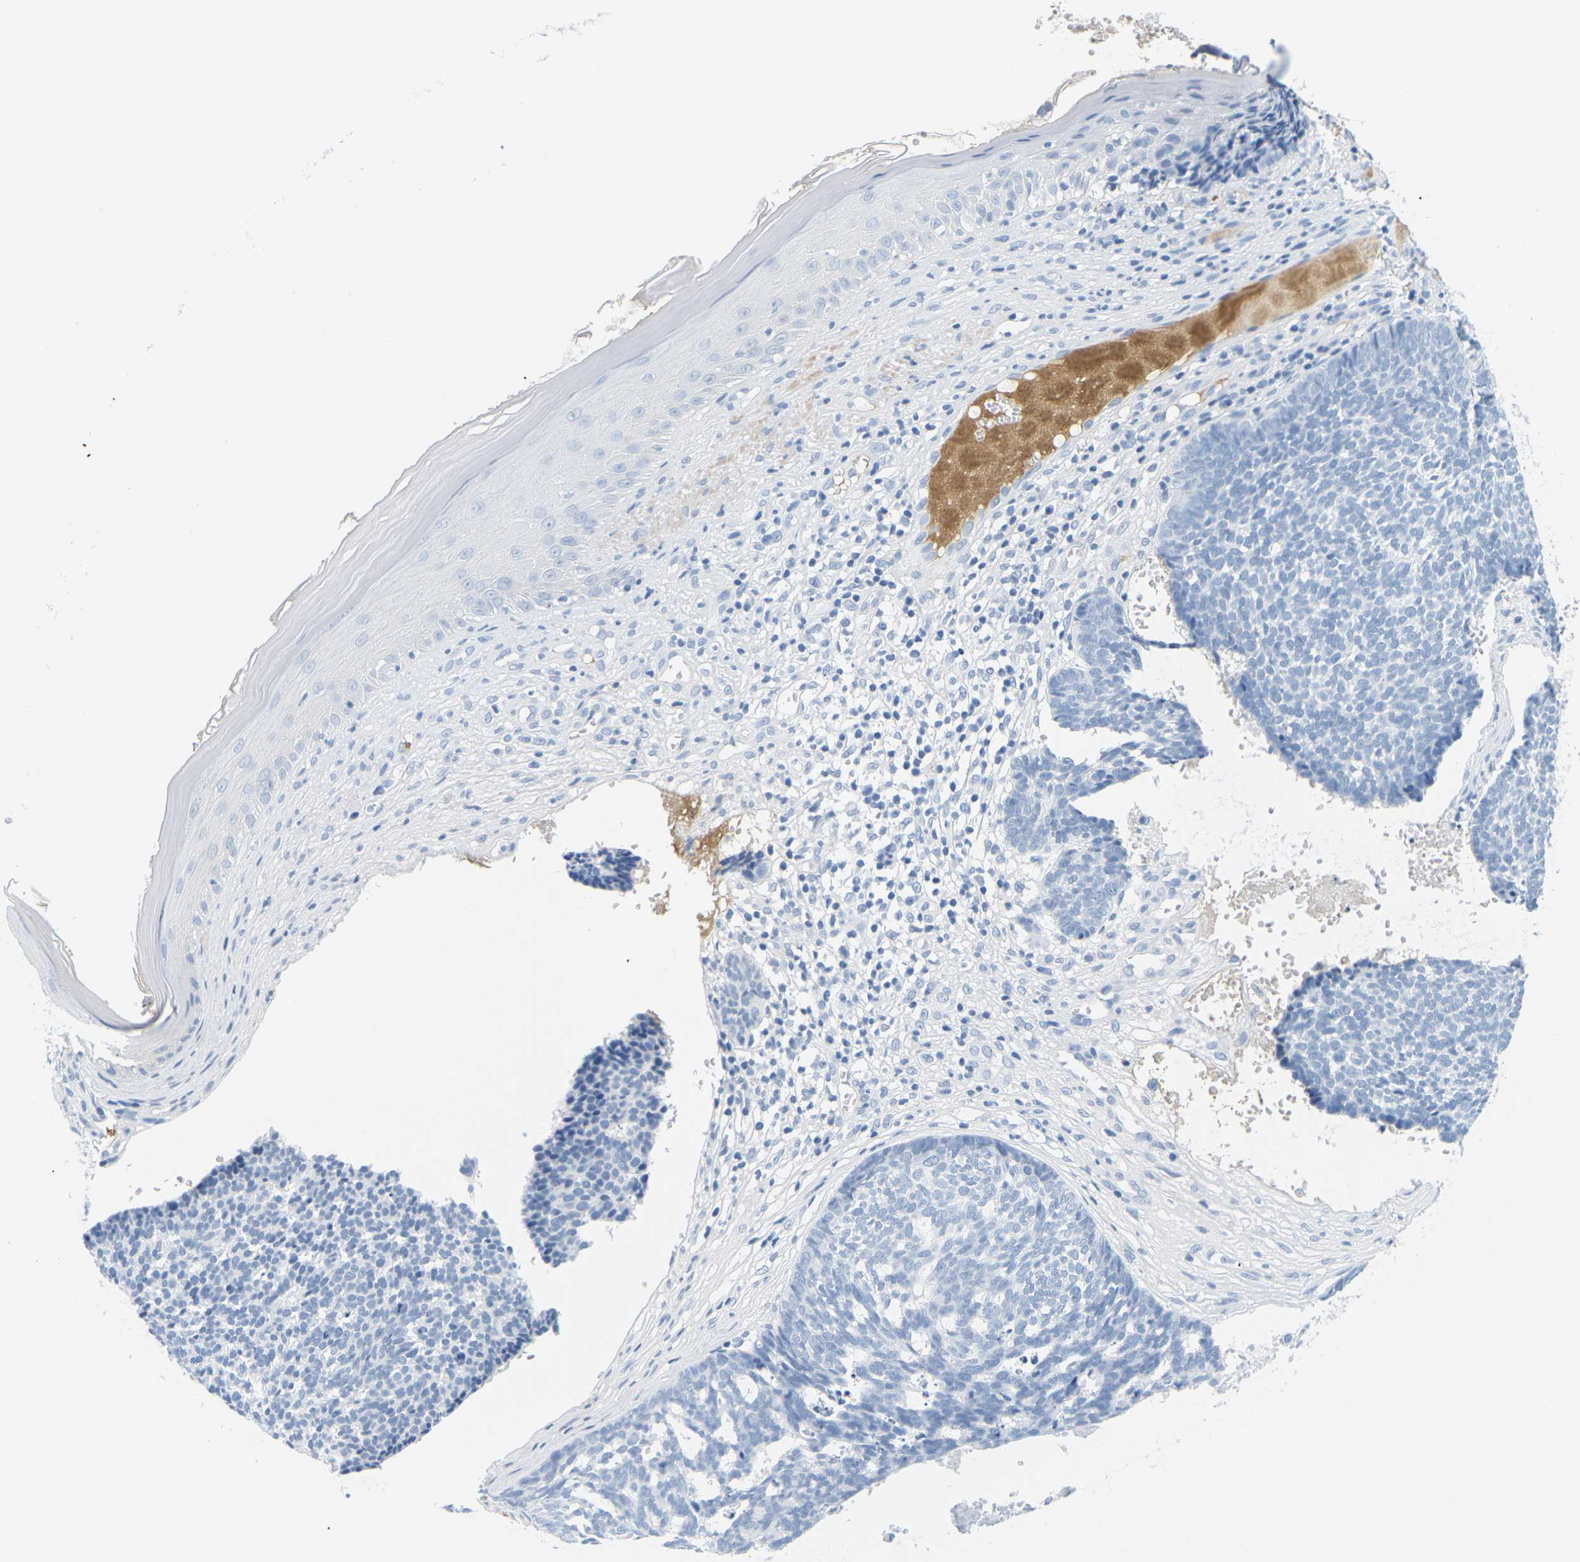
{"staining": {"intensity": "negative", "quantity": "none", "location": "none"}, "tissue": "skin cancer", "cell_type": "Tumor cells", "image_type": "cancer", "snomed": [{"axis": "morphology", "description": "Basal cell carcinoma"}, {"axis": "topography", "description": "Skin"}], "caption": "High power microscopy micrograph of an immunohistochemistry image of skin cancer (basal cell carcinoma), revealing no significant positivity in tumor cells.", "gene": "APOB", "patient": {"sex": "male", "age": 84}}